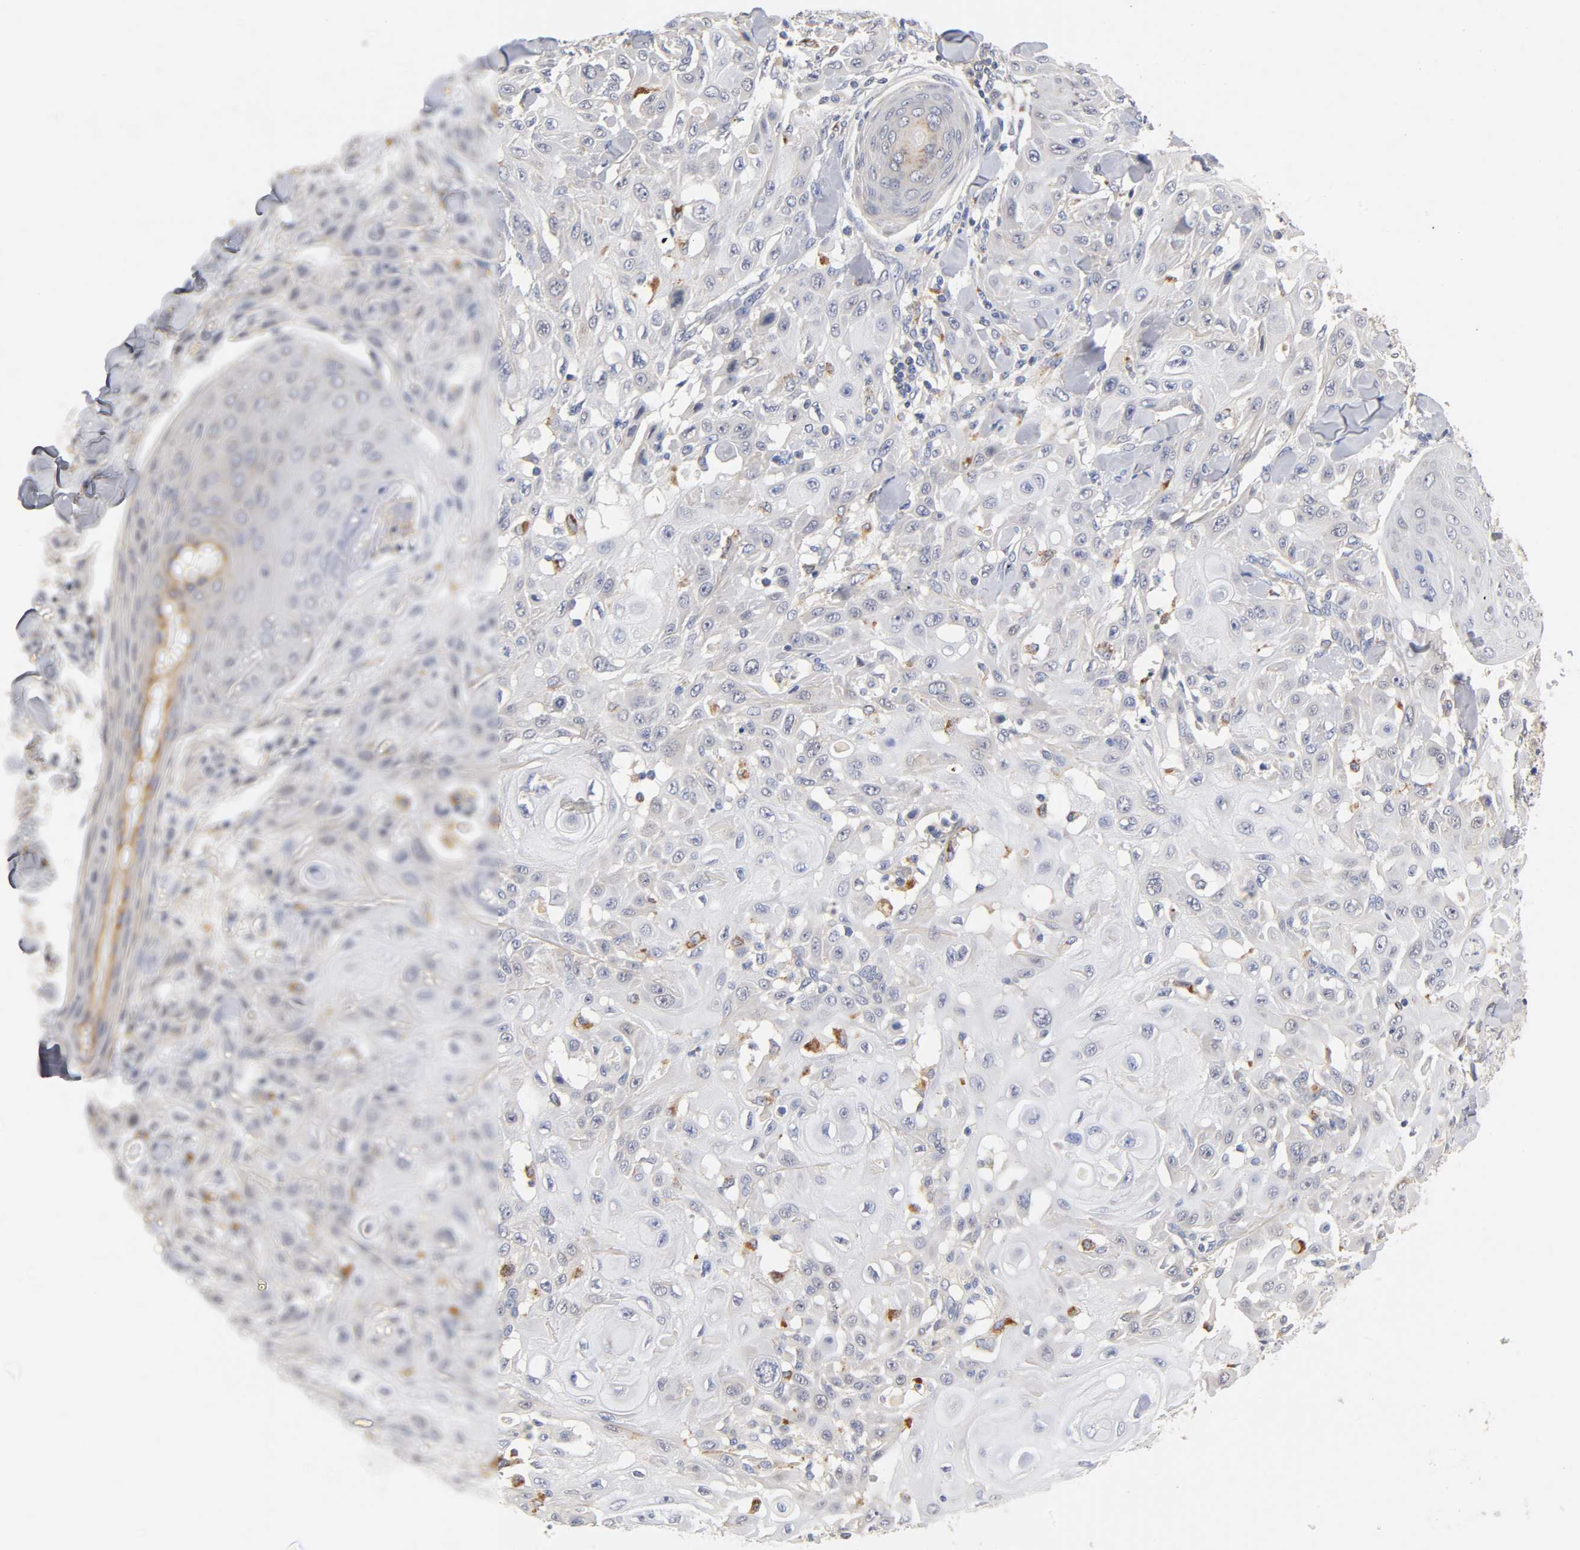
{"staining": {"intensity": "negative", "quantity": "none", "location": "none"}, "tissue": "skin cancer", "cell_type": "Tumor cells", "image_type": "cancer", "snomed": [{"axis": "morphology", "description": "Squamous cell carcinoma, NOS"}, {"axis": "topography", "description": "Skin"}], "caption": "Immunohistochemistry (IHC) image of neoplastic tissue: skin cancer stained with DAB (3,3'-diaminobenzidine) exhibits no significant protein expression in tumor cells.", "gene": "SEMA5A", "patient": {"sex": "male", "age": 24}}